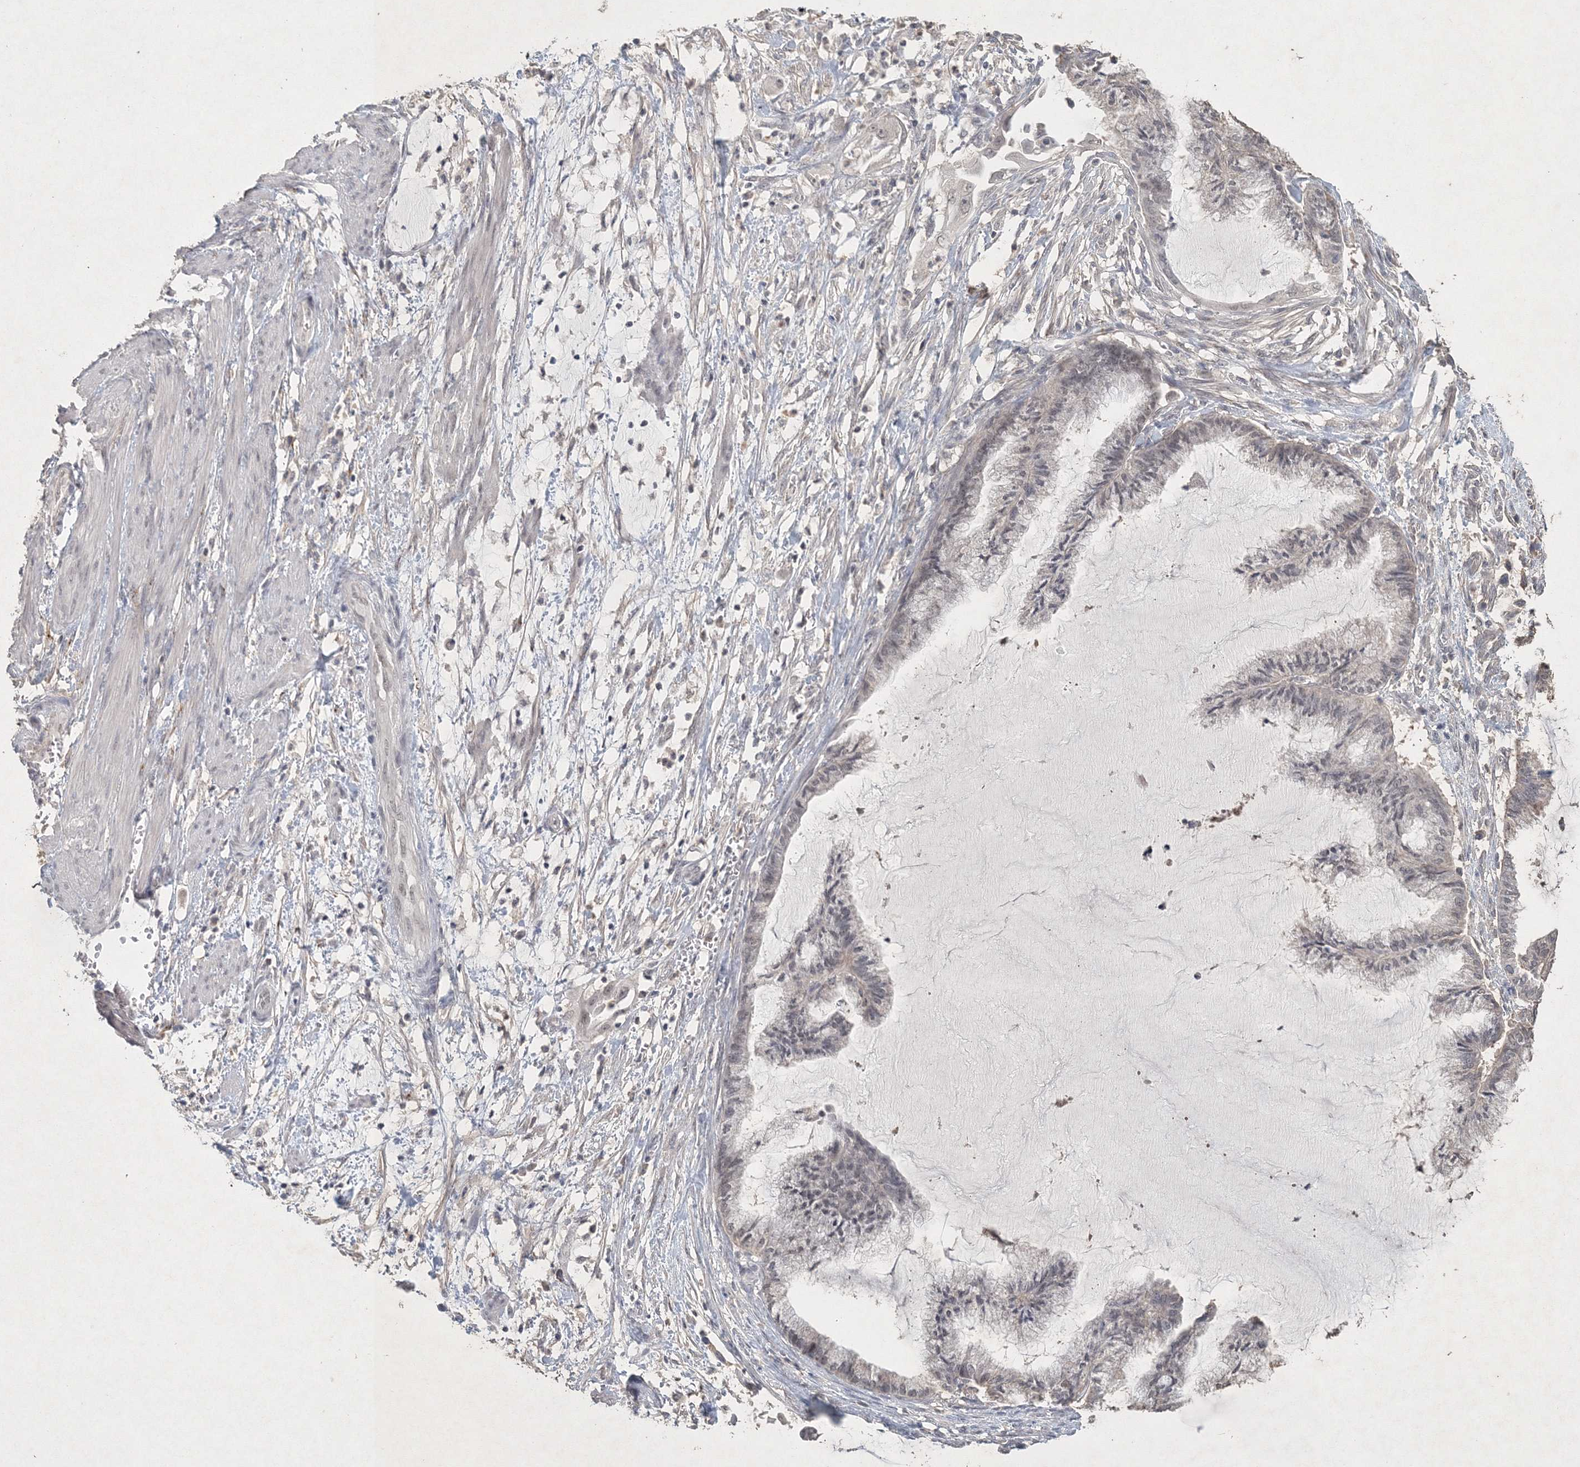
{"staining": {"intensity": "negative", "quantity": "none", "location": "none"}, "tissue": "endometrial cancer", "cell_type": "Tumor cells", "image_type": "cancer", "snomed": [{"axis": "morphology", "description": "Adenocarcinoma, NOS"}, {"axis": "topography", "description": "Endometrium"}], "caption": "Immunohistochemical staining of human endometrial cancer displays no significant staining in tumor cells. Nuclei are stained in blue.", "gene": "UIMC1", "patient": {"sex": "female", "age": 86}}